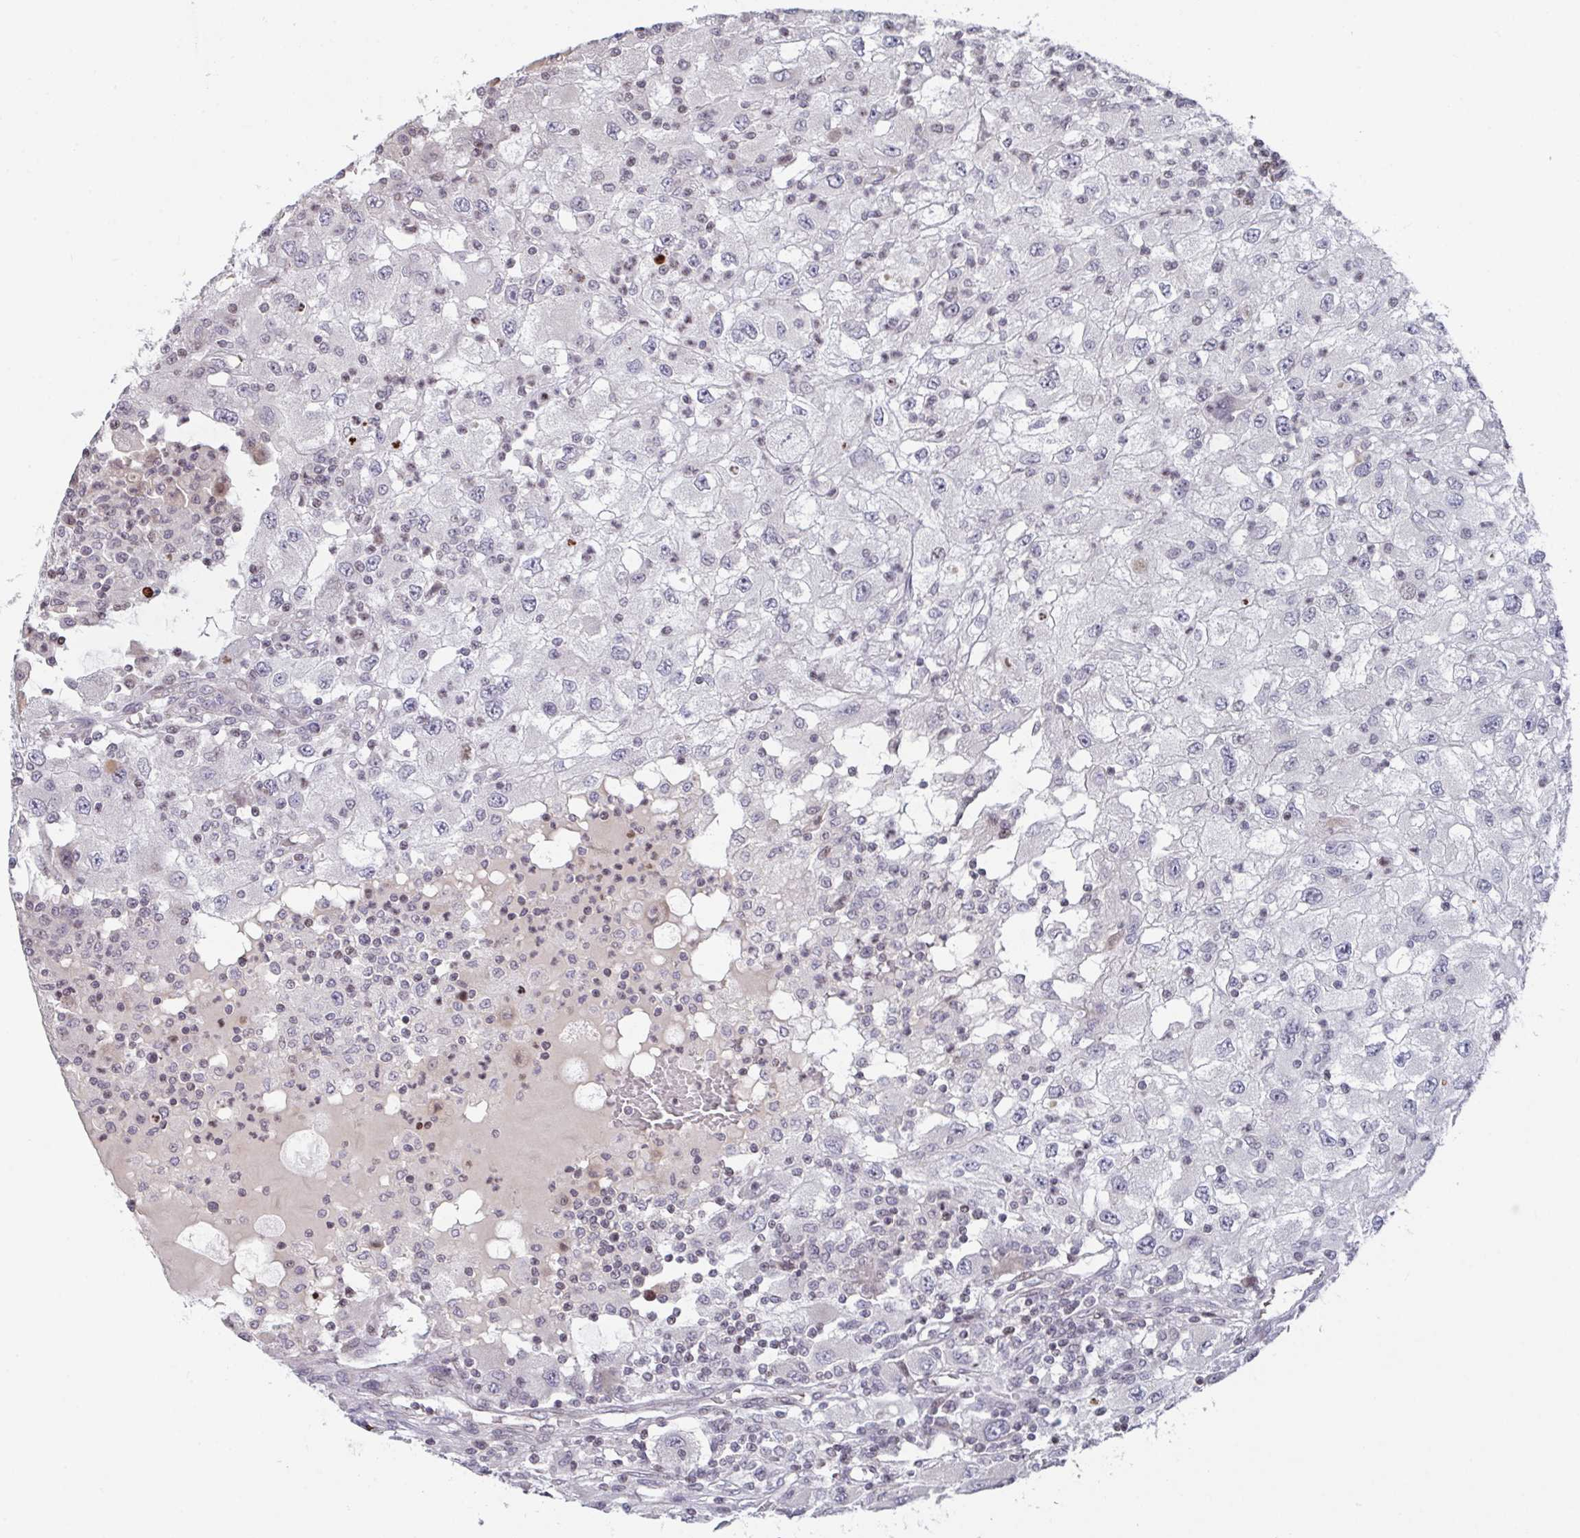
{"staining": {"intensity": "negative", "quantity": "none", "location": "none"}, "tissue": "renal cancer", "cell_type": "Tumor cells", "image_type": "cancer", "snomed": [{"axis": "morphology", "description": "Adenocarcinoma, NOS"}, {"axis": "topography", "description": "Kidney"}], "caption": "Photomicrograph shows no protein staining in tumor cells of renal cancer (adenocarcinoma) tissue.", "gene": "PCDHB8", "patient": {"sex": "female", "age": 67}}